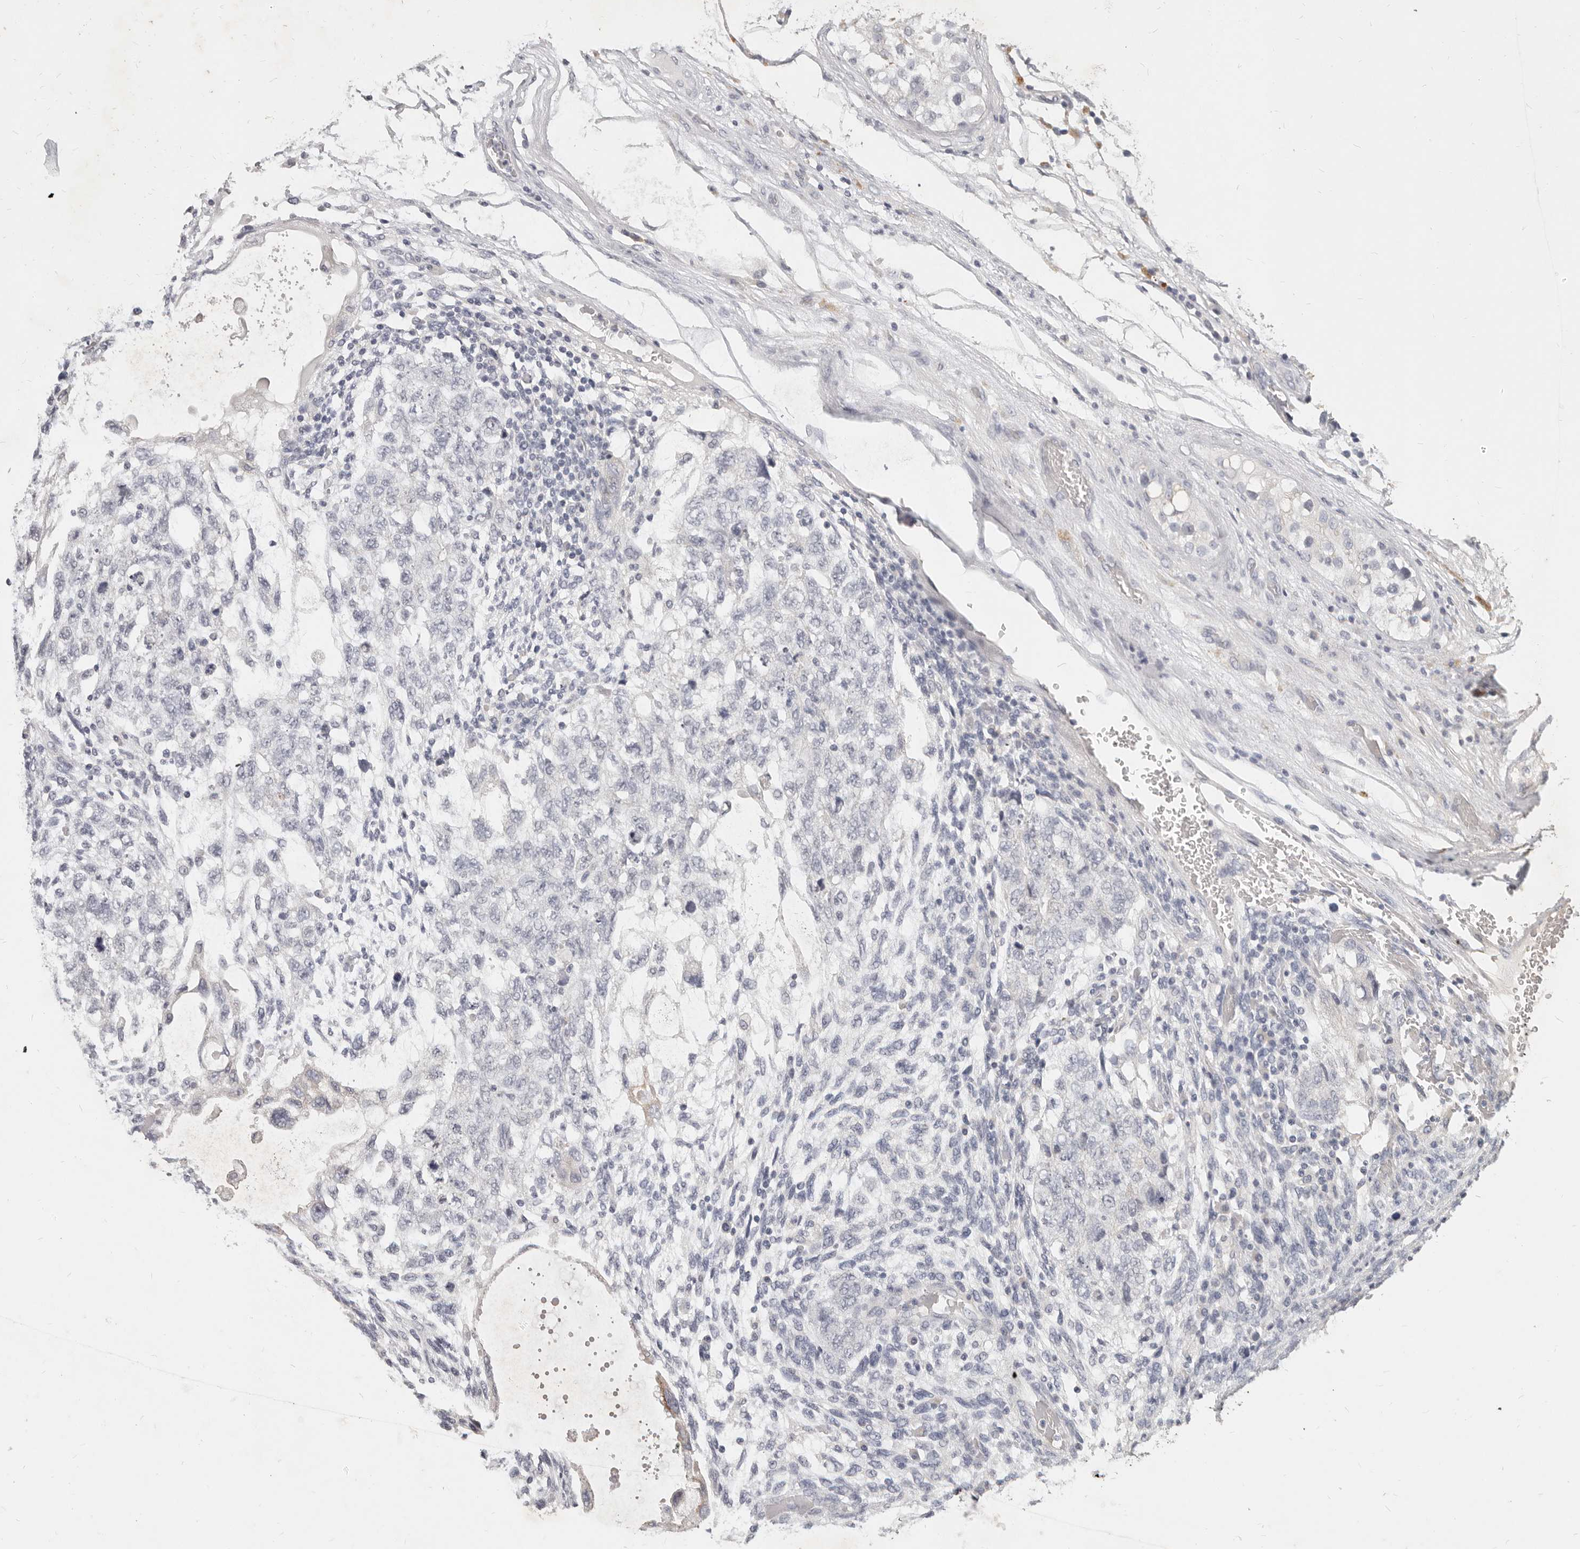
{"staining": {"intensity": "negative", "quantity": "none", "location": "none"}, "tissue": "testis cancer", "cell_type": "Tumor cells", "image_type": "cancer", "snomed": [{"axis": "morphology", "description": "Normal tissue, NOS"}, {"axis": "morphology", "description": "Carcinoma, Embryonal, NOS"}, {"axis": "topography", "description": "Testis"}], "caption": "IHC micrograph of neoplastic tissue: human testis embryonal carcinoma stained with DAB (3,3'-diaminobenzidine) demonstrates no significant protein expression in tumor cells.", "gene": "TMEM63B", "patient": {"sex": "male", "age": 36}}